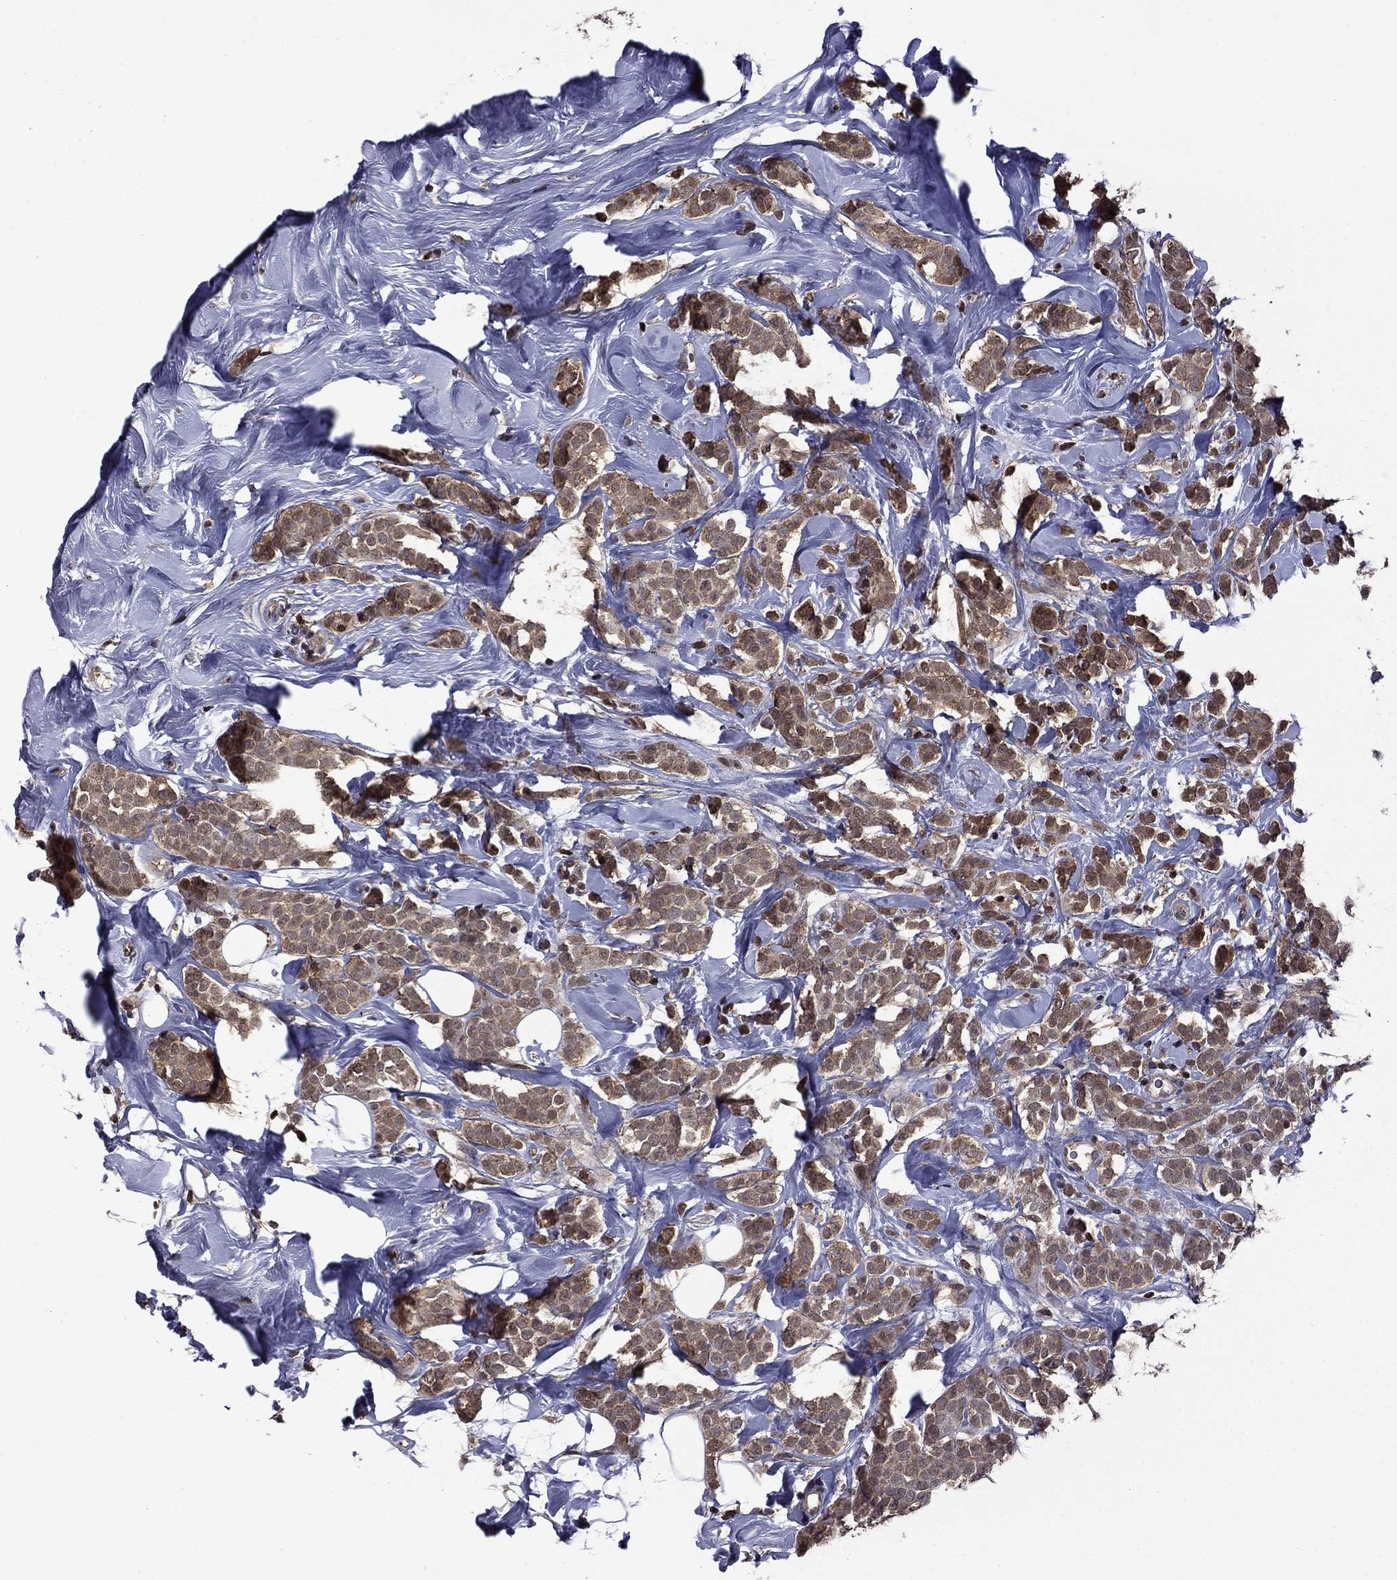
{"staining": {"intensity": "moderate", "quantity": "<25%", "location": "cytoplasmic/membranous"}, "tissue": "breast cancer", "cell_type": "Tumor cells", "image_type": "cancer", "snomed": [{"axis": "morphology", "description": "Lobular carcinoma"}, {"axis": "topography", "description": "Breast"}], "caption": "Protein analysis of breast cancer (lobular carcinoma) tissue demonstrates moderate cytoplasmic/membranous staining in about <25% of tumor cells. (brown staining indicates protein expression, while blue staining denotes nuclei).", "gene": "APPBP2", "patient": {"sex": "female", "age": 49}}